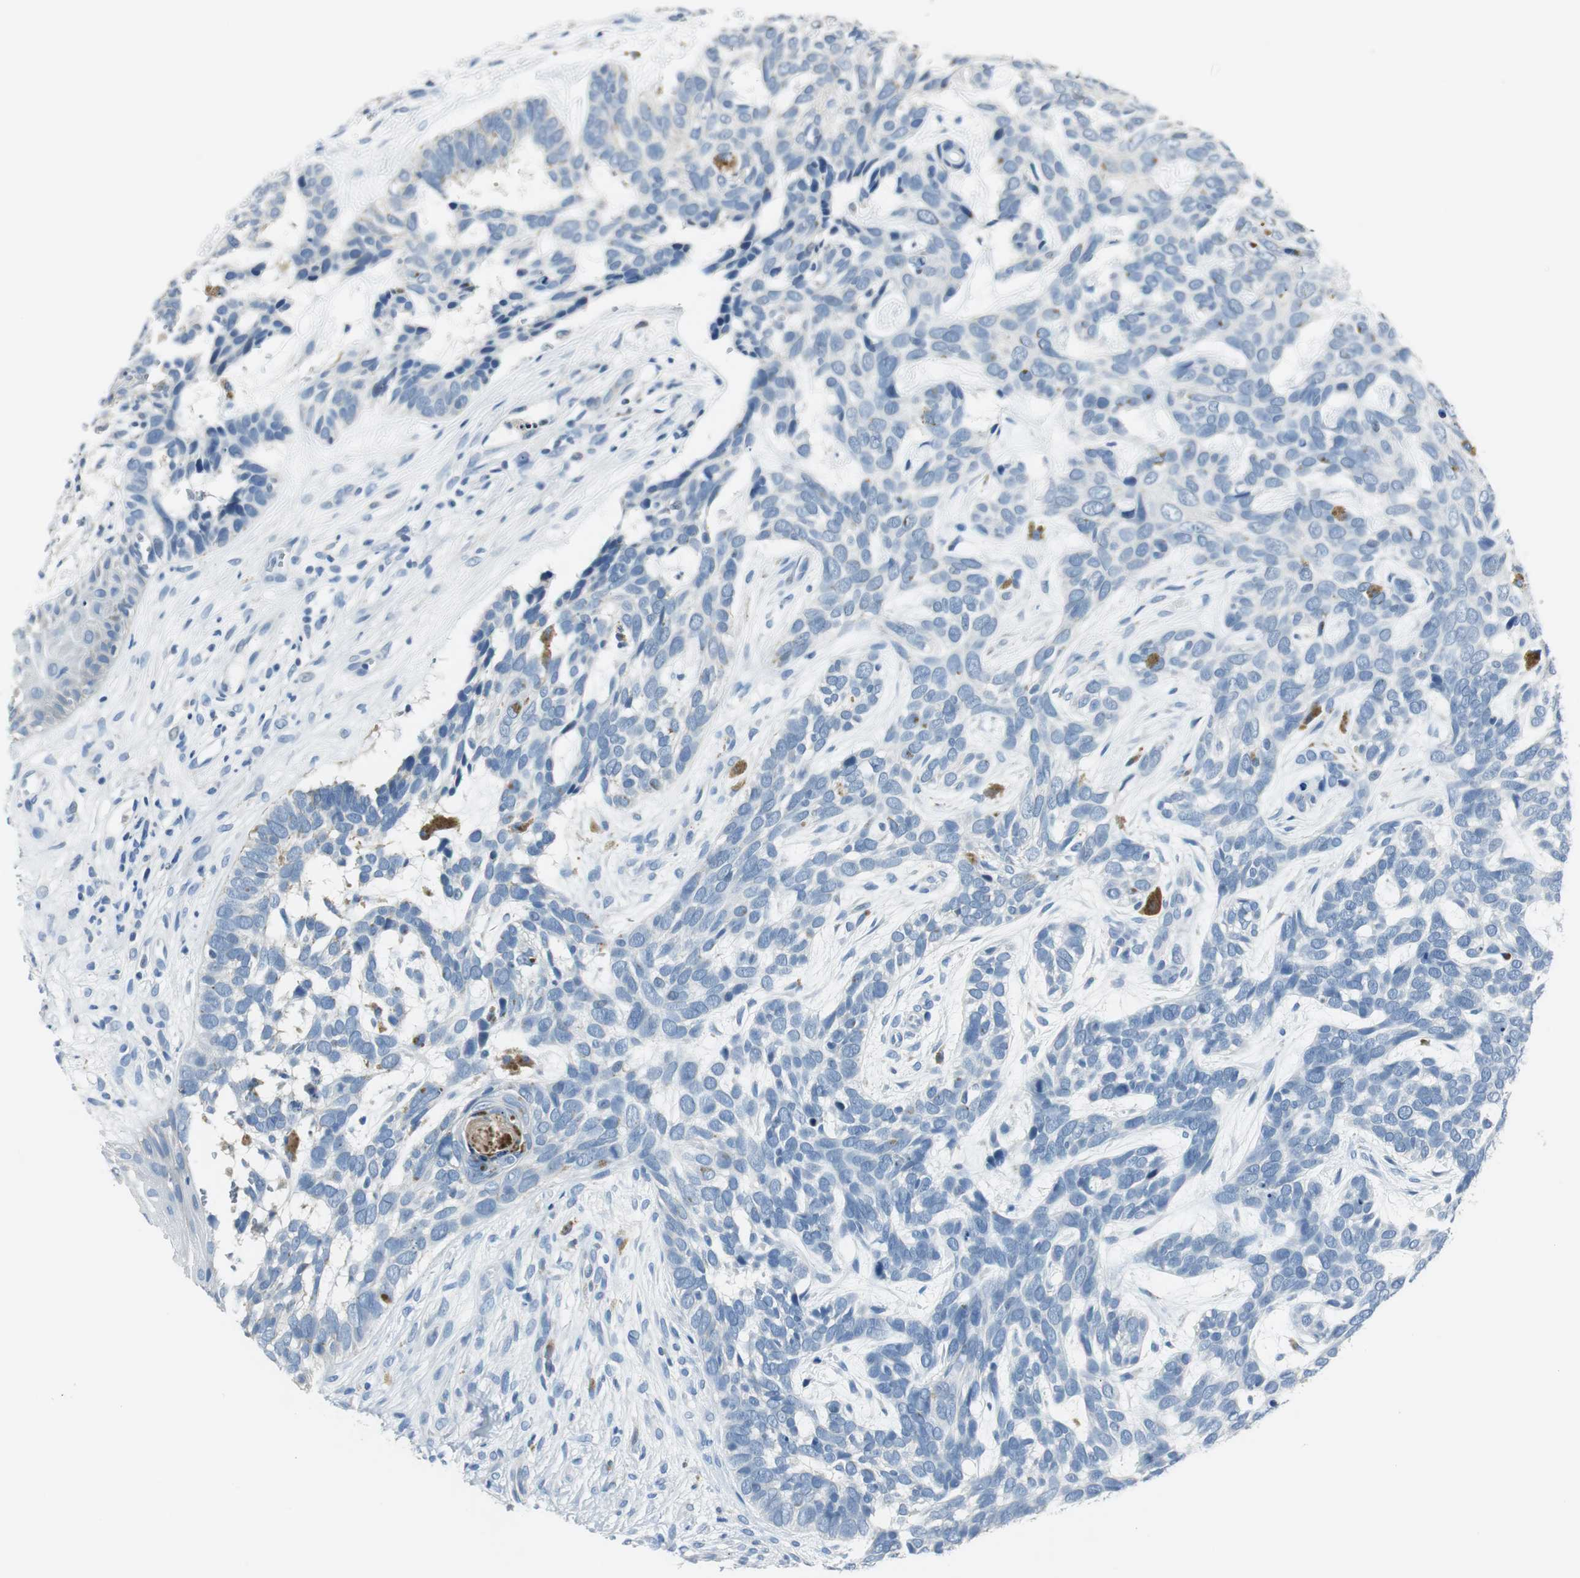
{"staining": {"intensity": "negative", "quantity": "none", "location": "none"}, "tissue": "skin cancer", "cell_type": "Tumor cells", "image_type": "cancer", "snomed": [{"axis": "morphology", "description": "Basal cell carcinoma"}, {"axis": "topography", "description": "Skin"}], "caption": "DAB immunohistochemical staining of human skin cancer (basal cell carcinoma) demonstrates no significant expression in tumor cells.", "gene": "MSTO1", "patient": {"sex": "male", "age": 87}}